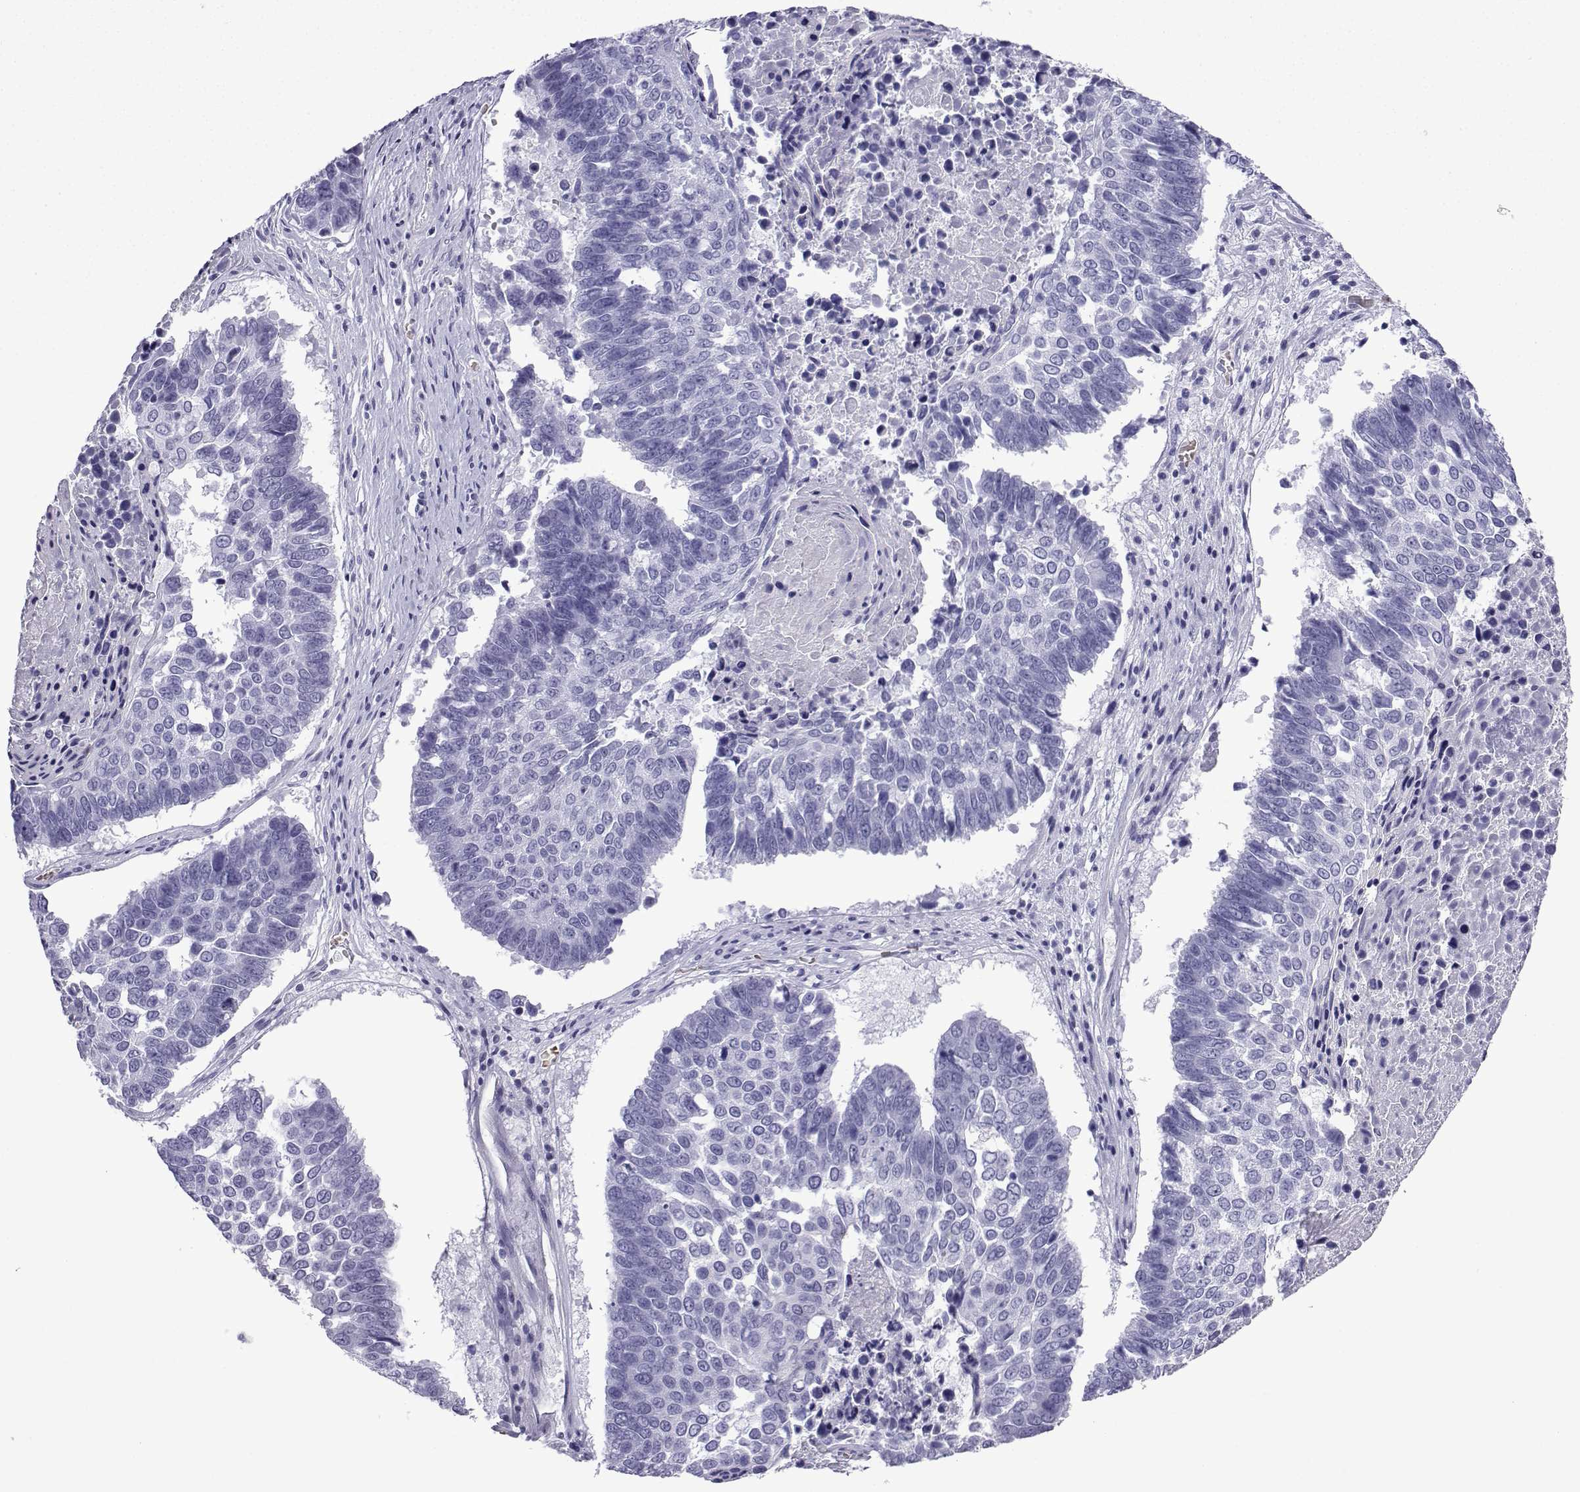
{"staining": {"intensity": "negative", "quantity": "none", "location": "none"}, "tissue": "lung cancer", "cell_type": "Tumor cells", "image_type": "cancer", "snomed": [{"axis": "morphology", "description": "Squamous cell carcinoma, NOS"}, {"axis": "topography", "description": "Lung"}], "caption": "DAB immunohistochemical staining of human lung squamous cell carcinoma shows no significant positivity in tumor cells.", "gene": "TRIM46", "patient": {"sex": "male", "age": 73}}